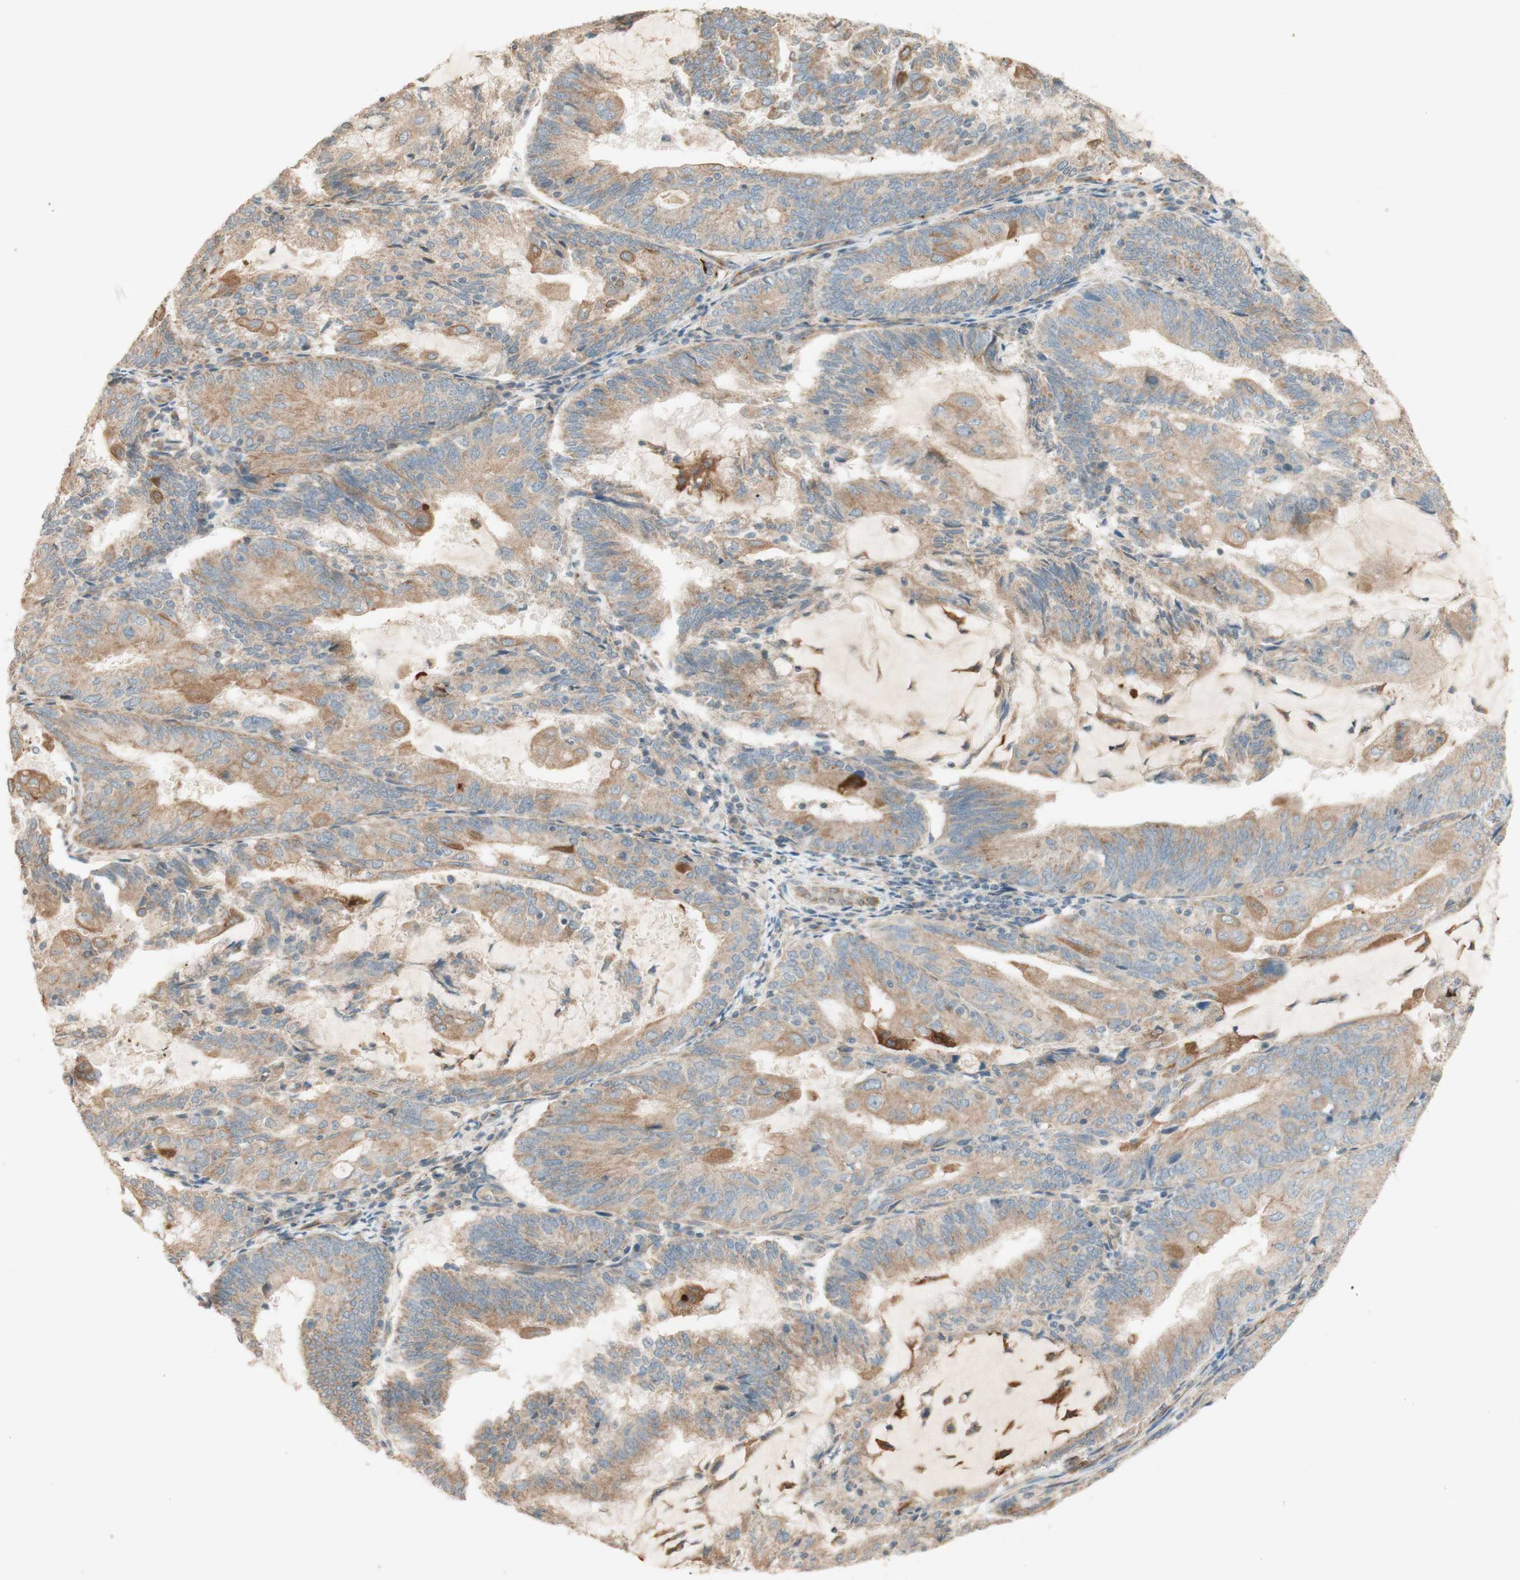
{"staining": {"intensity": "weak", "quantity": ">75%", "location": "cytoplasmic/membranous"}, "tissue": "endometrial cancer", "cell_type": "Tumor cells", "image_type": "cancer", "snomed": [{"axis": "morphology", "description": "Adenocarcinoma, NOS"}, {"axis": "topography", "description": "Endometrium"}], "caption": "DAB immunohistochemical staining of endometrial cancer demonstrates weak cytoplasmic/membranous protein expression in about >75% of tumor cells.", "gene": "CLCN2", "patient": {"sex": "female", "age": 81}}